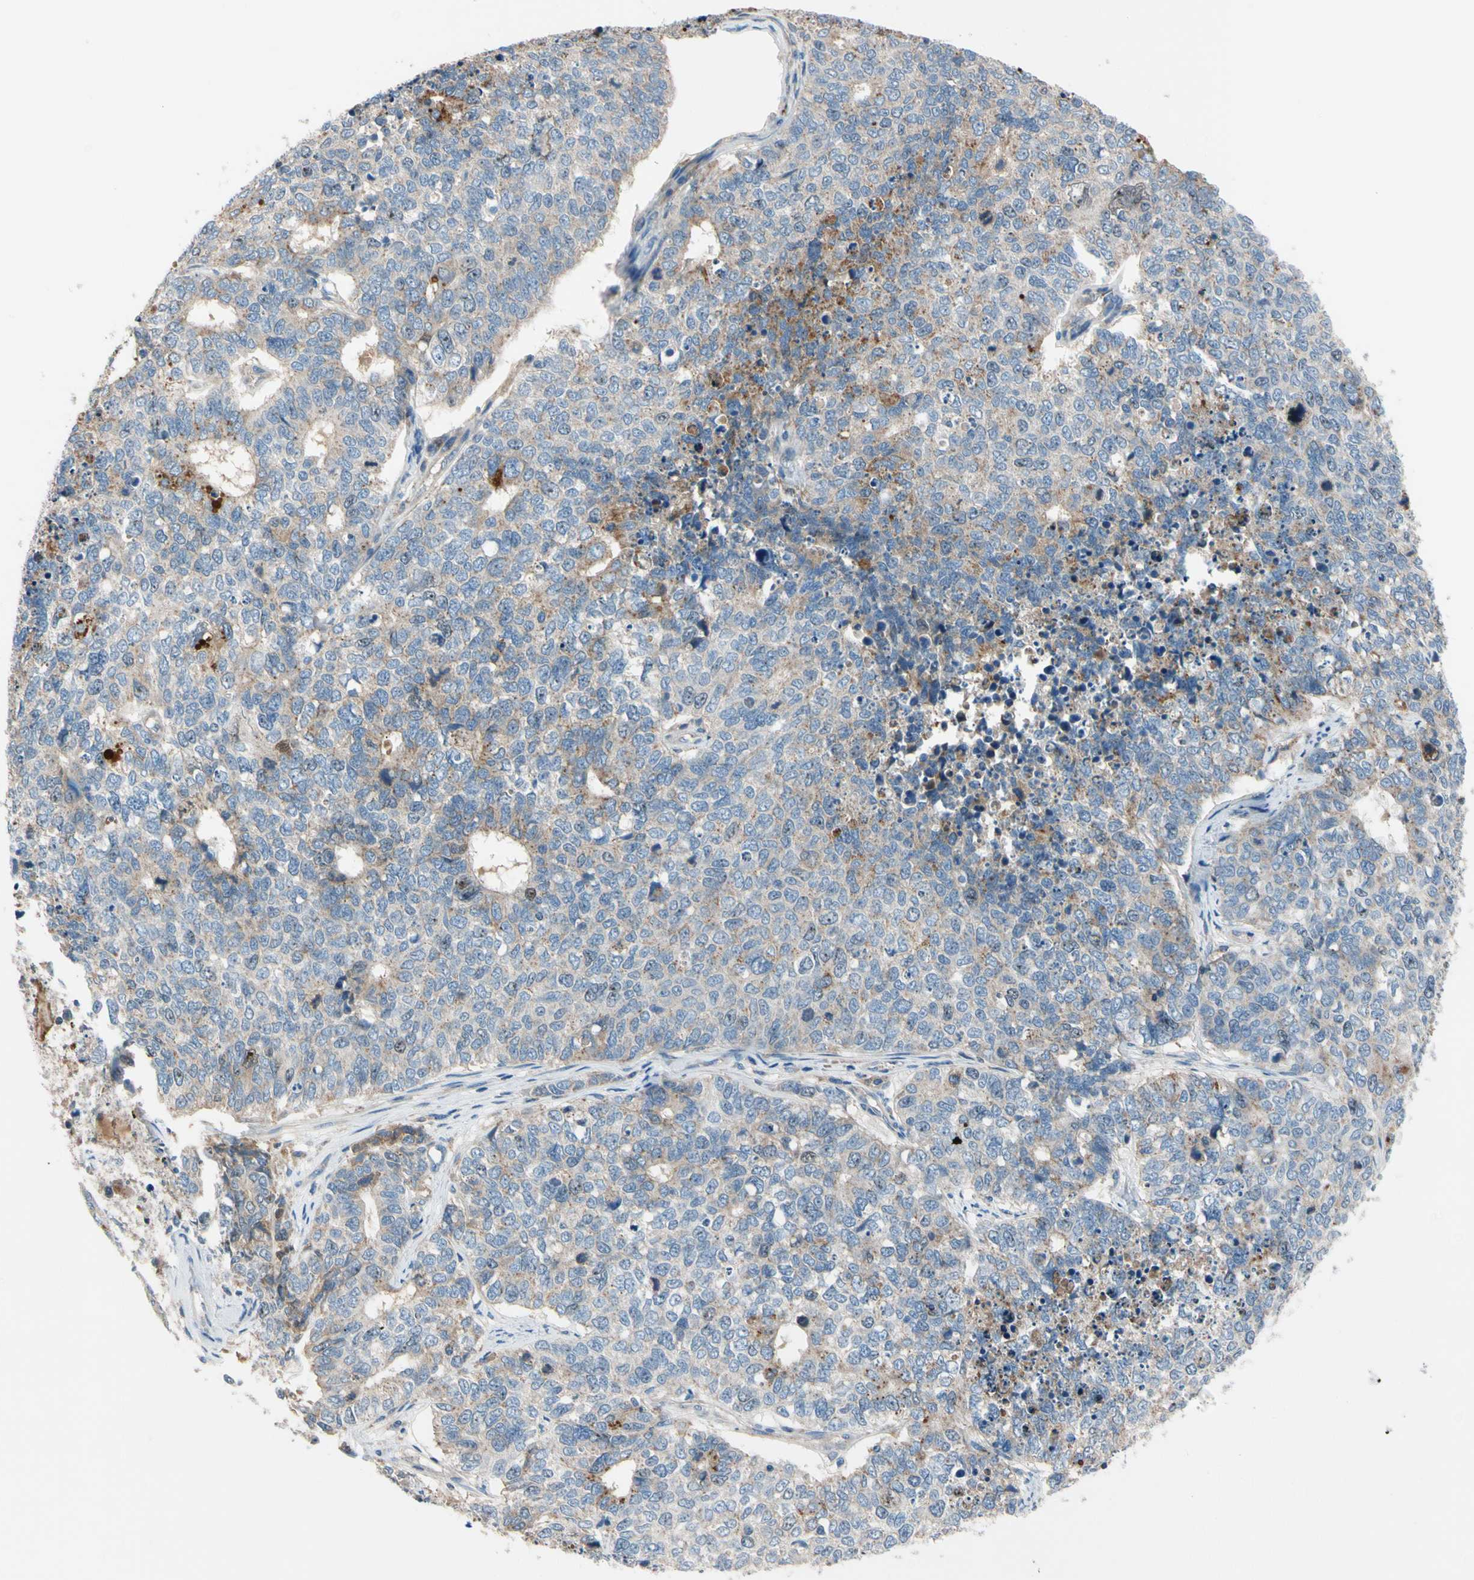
{"staining": {"intensity": "weak", "quantity": "<25%", "location": "nuclear"}, "tissue": "cervical cancer", "cell_type": "Tumor cells", "image_type": "cancer", "snomed": [{"axis": "morphology", "description": "Squamous cell carcinoma, NOS"}, {"axis": "topography", "description": "Cervix"}], "caption": "This image is of squamous cell carcinoma (cervical) stained with IHC to label a protein in brown with the nuclei are counter-stained blue. There is no positivity in tumor cells.", "gene": "HJURP", "patient": {"sex": "female", "age": 63}}